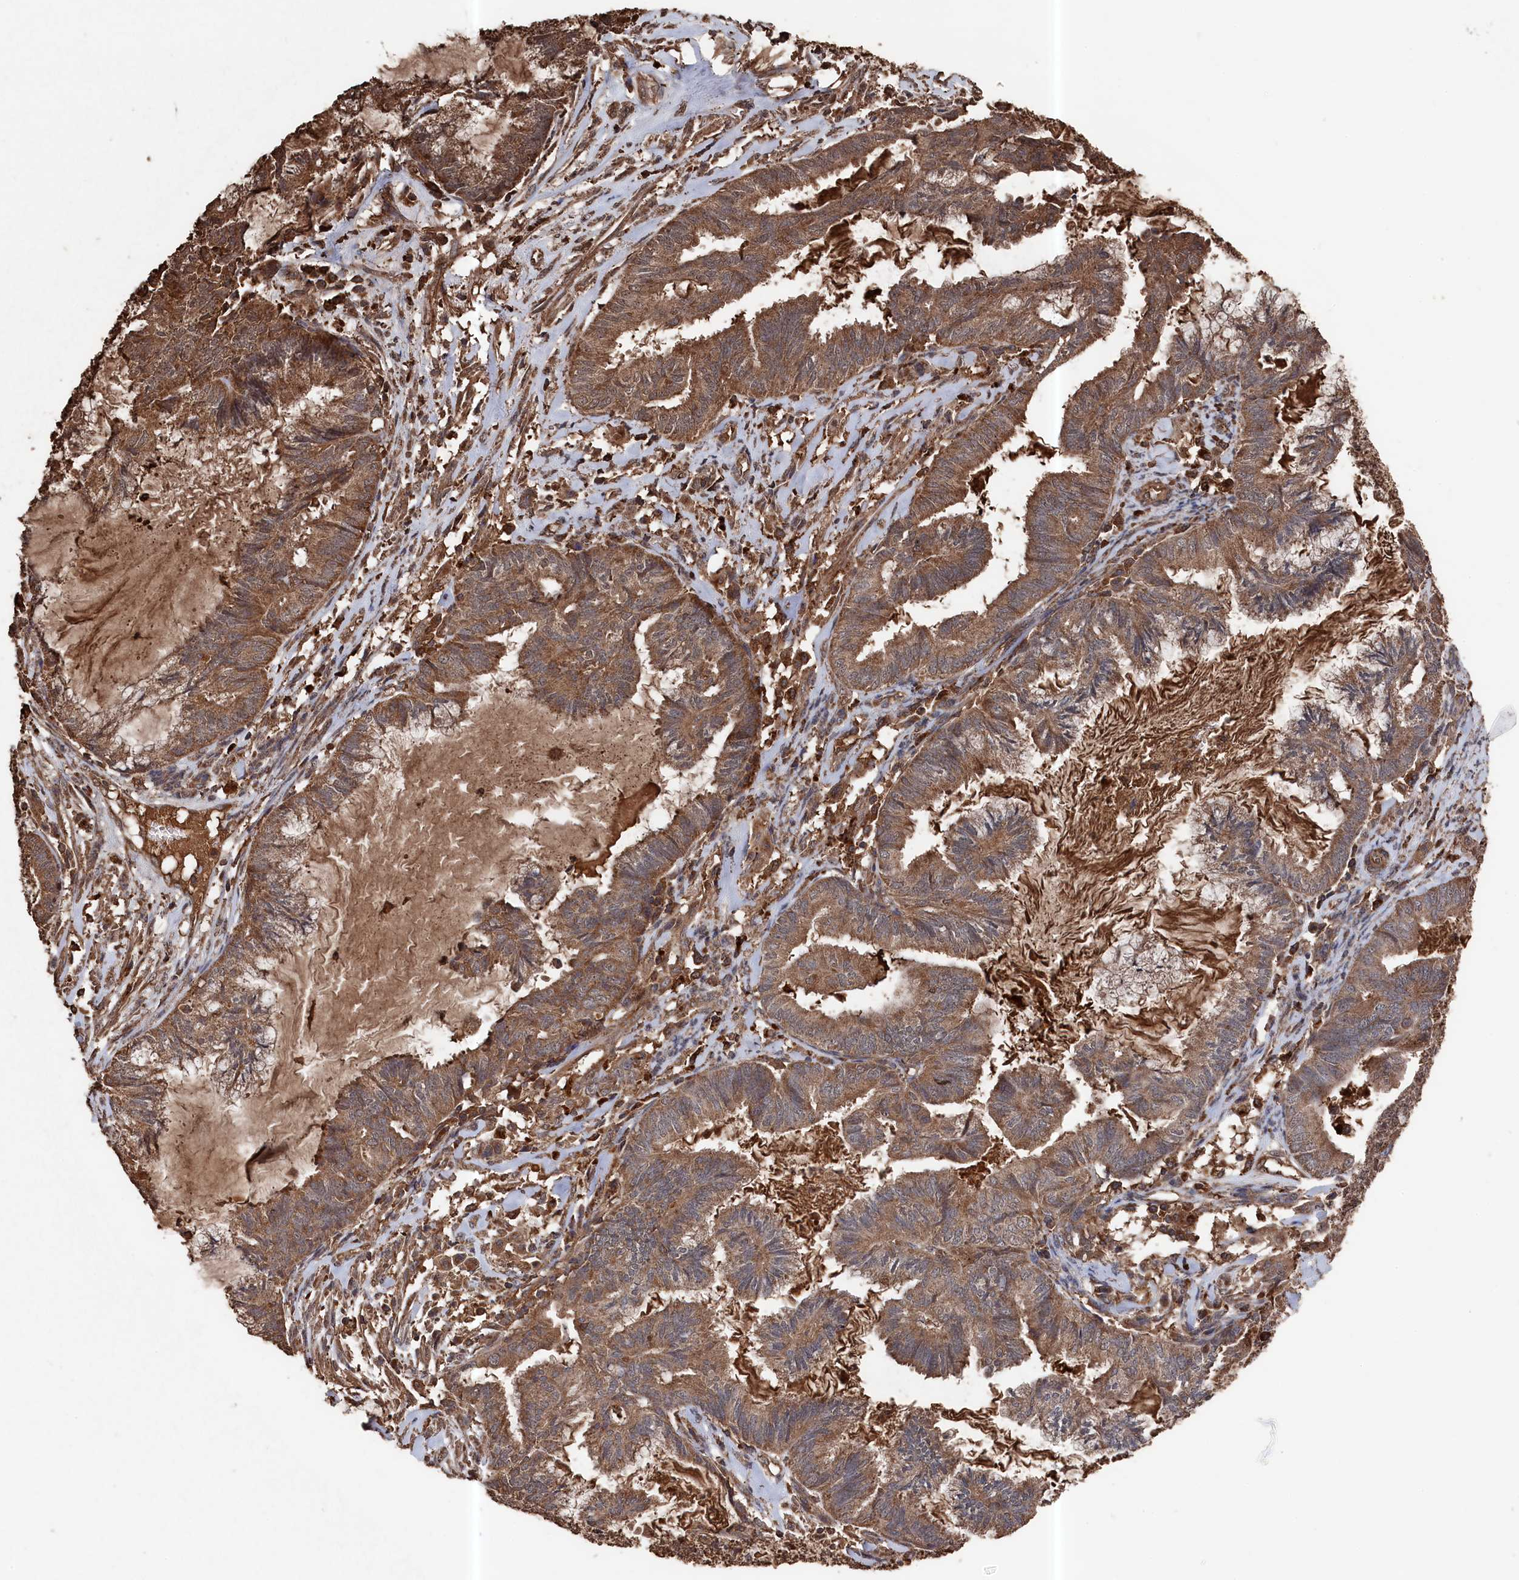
{"staining": {"intensity": "moderate", "quantity": ">75%", "location": "cytoplasmic/membranous"}, "tissue": "endometrial cancer", "cell_type": "Tumor cells", "image_type": "cancer", "snomed": [{"axis": "morphology", "description": "Adenocarcinoma, NOS"}, {"axis": "topography", "description": "Endometrium"}], "caption": "A micrograph showing moderate cytoplasmic/membranous expression in approximately >75% of tumor cells in endometrial cancer, as visualized by brown immunohistochemical staining.", "gene": "SNX33", "patient": {"sex": "female", "age": 86}}